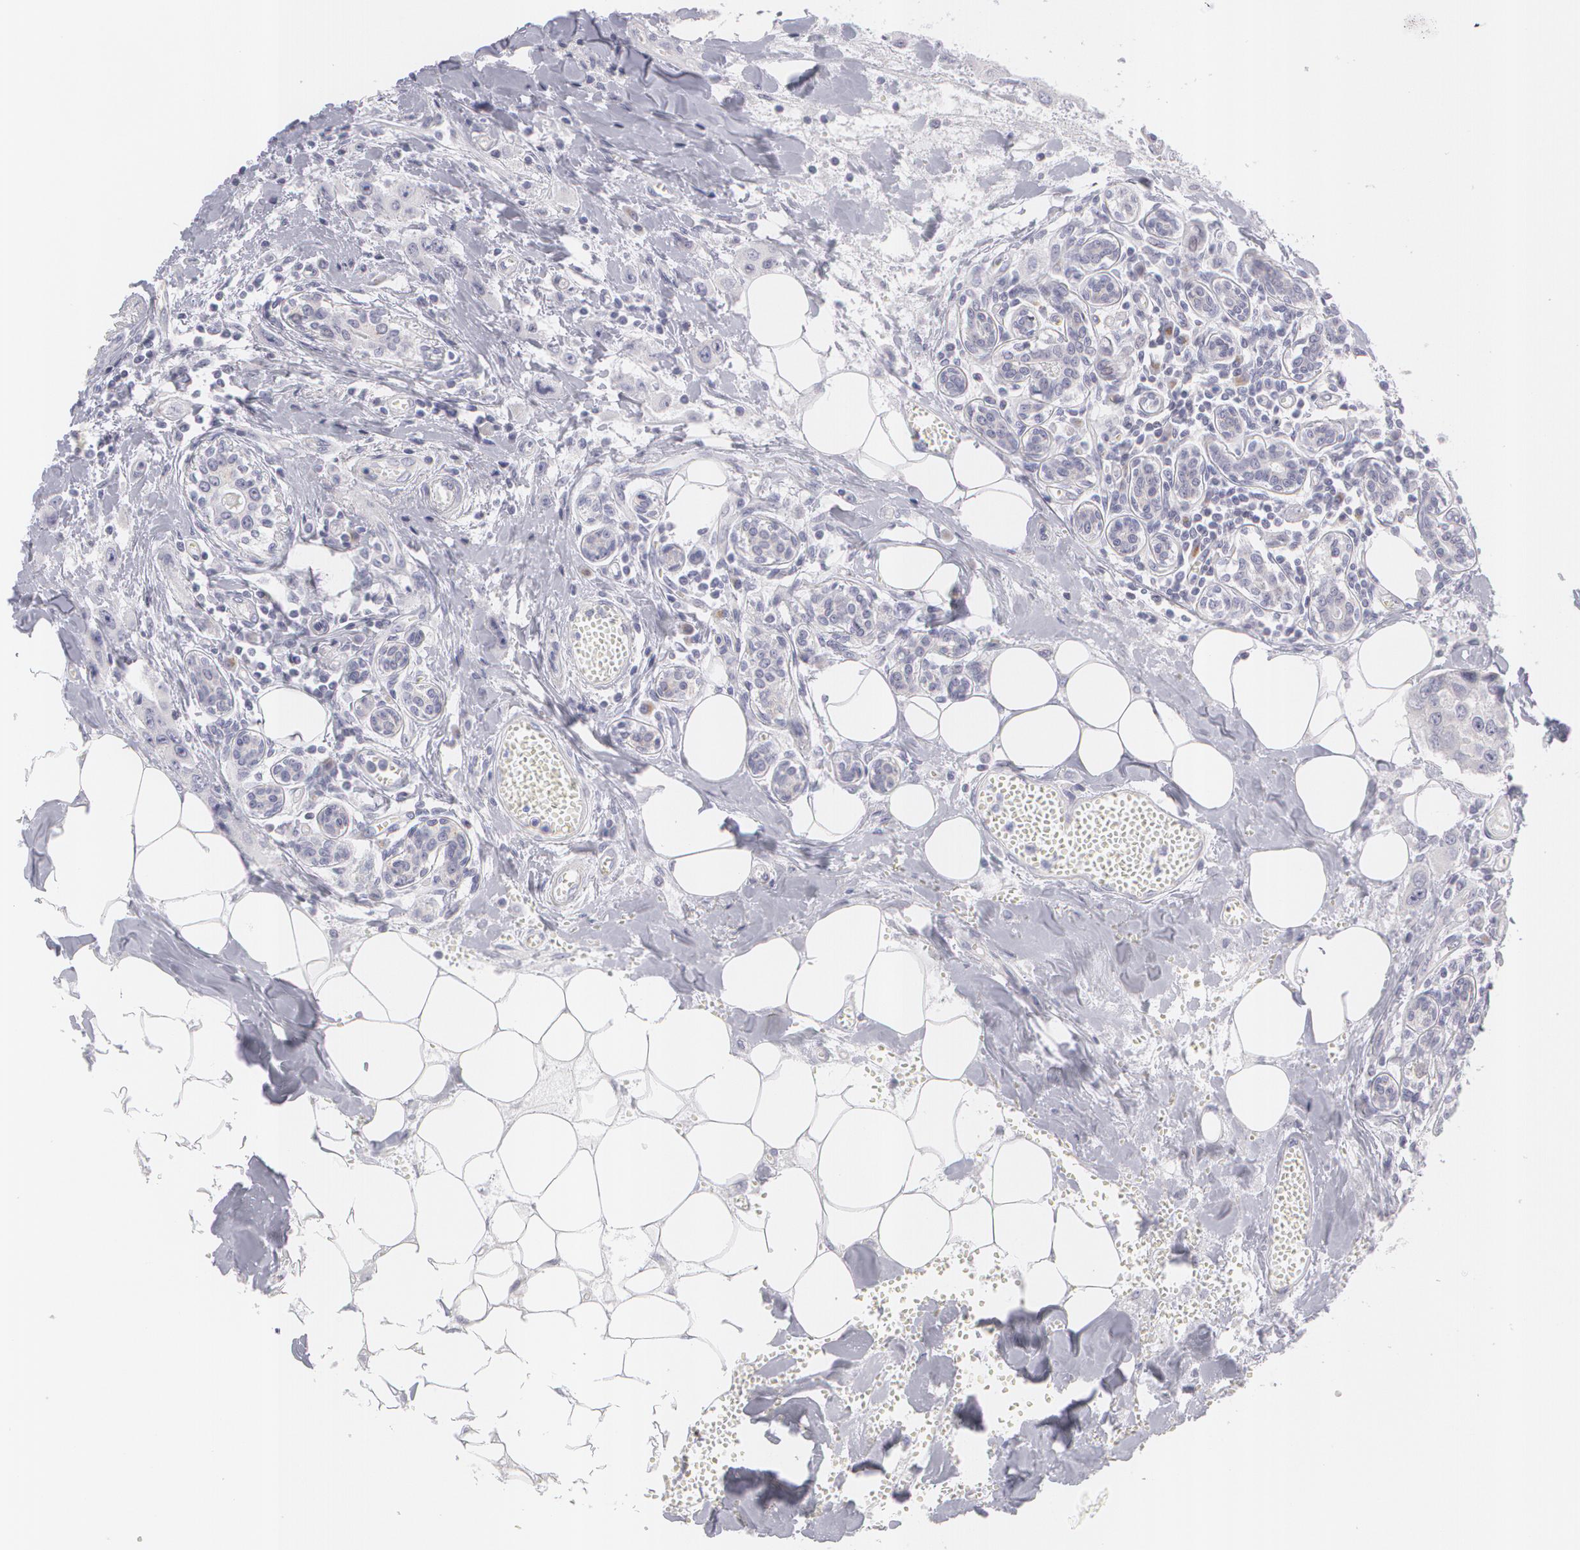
{"staining": {"intensity": "negative", "quantity": "none", "location": "none"}, "tissue": "breast cancer", "cell_type": "Tumor cells", "image_type": "cancer", "snomed": [{"axis": "morphology", "description": "Duct carcinoma"}, {"axis": "topography", "description": "Breast"}], "caption": "Immunohistochemistry (IHC) of breast cancer exhibits no positivity in tumor cells.", "gene": "MBNL3", "patient": {"sex": "female", "age": 58}}